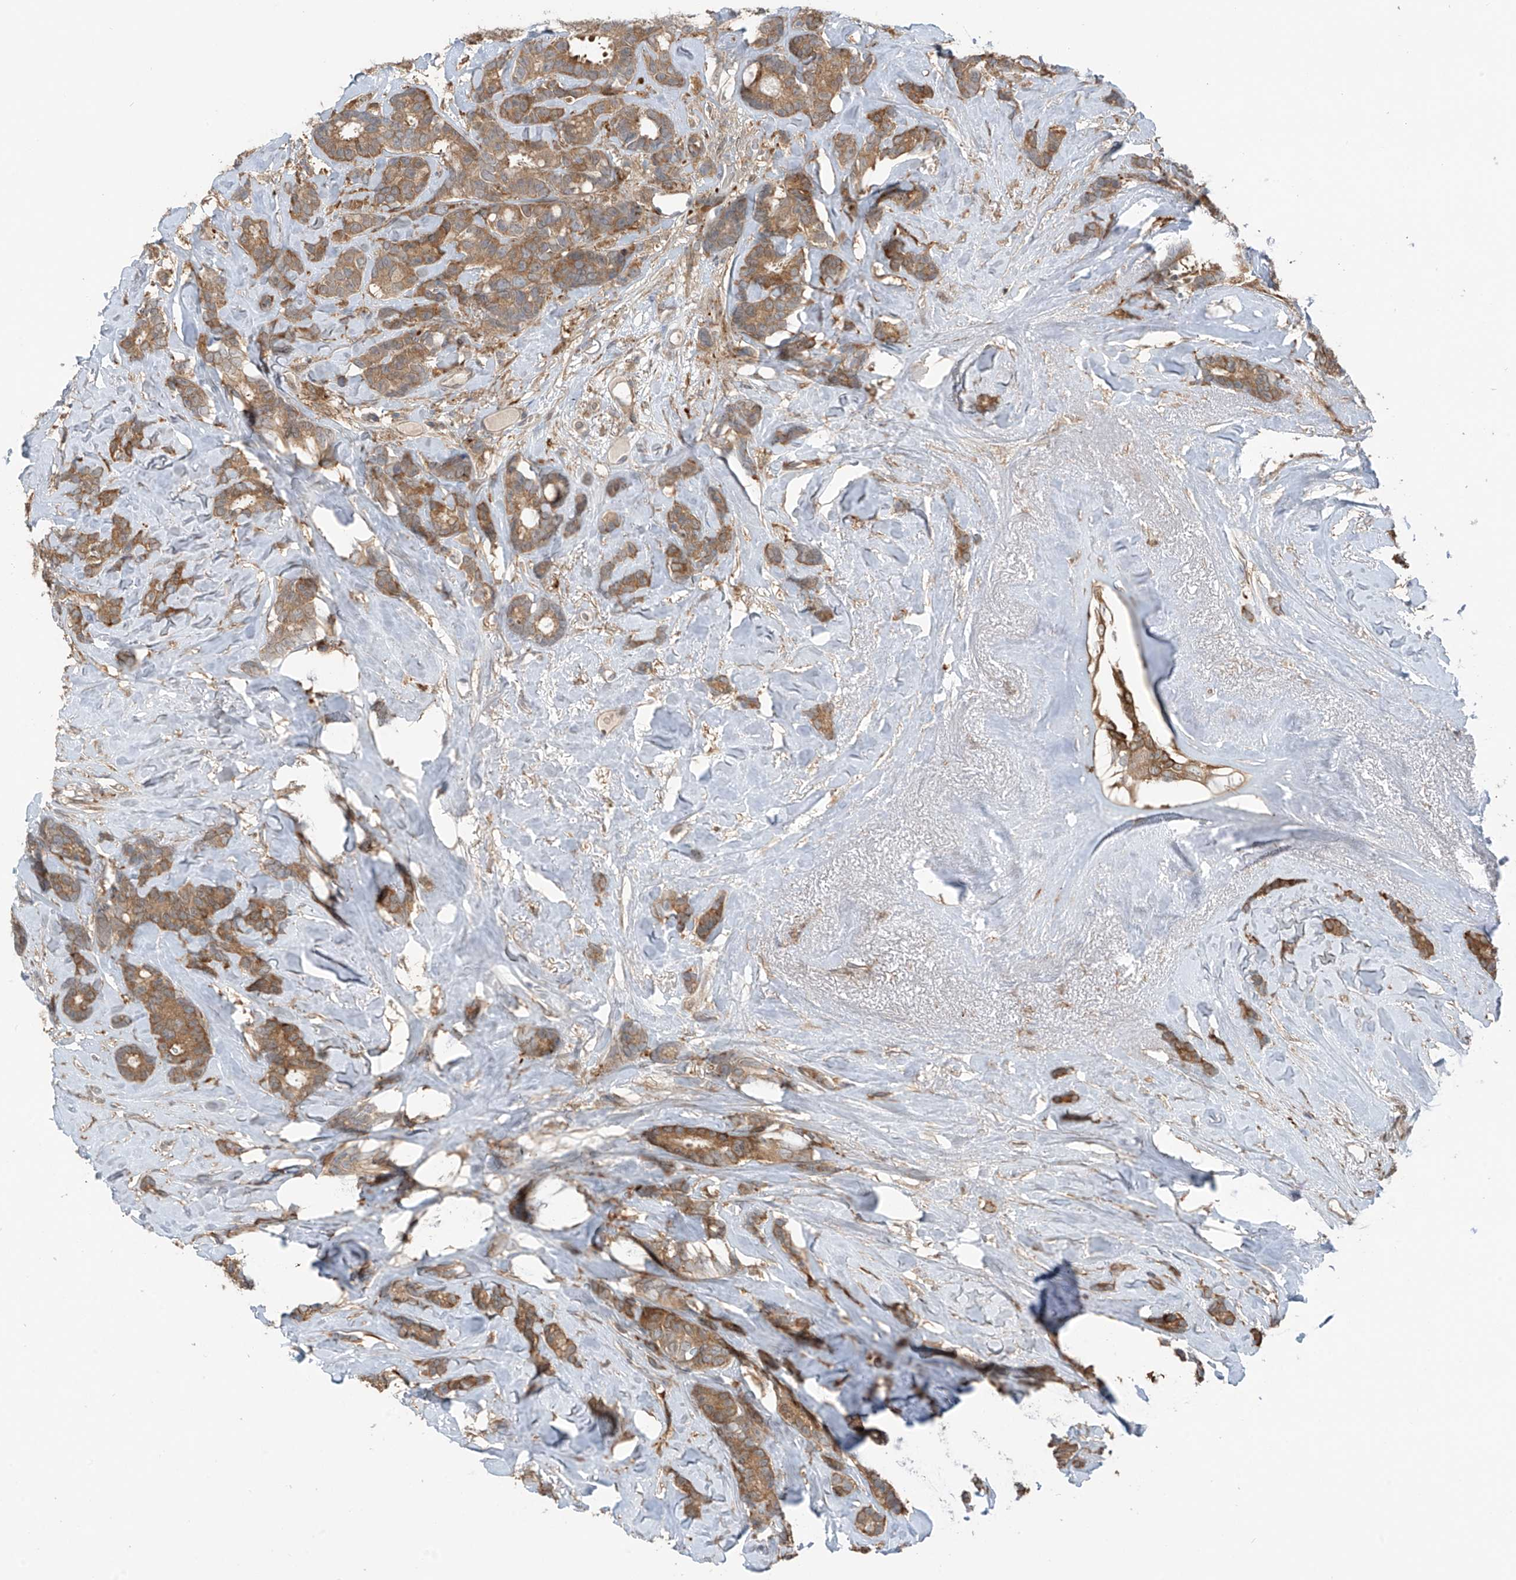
{"staining": {"intensity": "moderate", "quantity": ">75%", "location": "cytoplasmic/membranous"}, "tissue": "breast cancer", "cell_type": "Tumor cells", "image_type": "cancer", "snomed": [{"axis": "morphology", "description": "Duct carcinoma"}, {"axis": "topography", "description": "Breast"}], "caption": "An immunohistochemistry (IHC) photomicrograph of neoplastic tissue is shown. Protein staining in brown highlights moderate cytoplasmic/membranous positivity in breast infiltrating ductal carcinoma within tumor cells. Nuclei are stained in blue.", "gene": "SAMD3", "patient": {"sex": "female", "age": 87}}